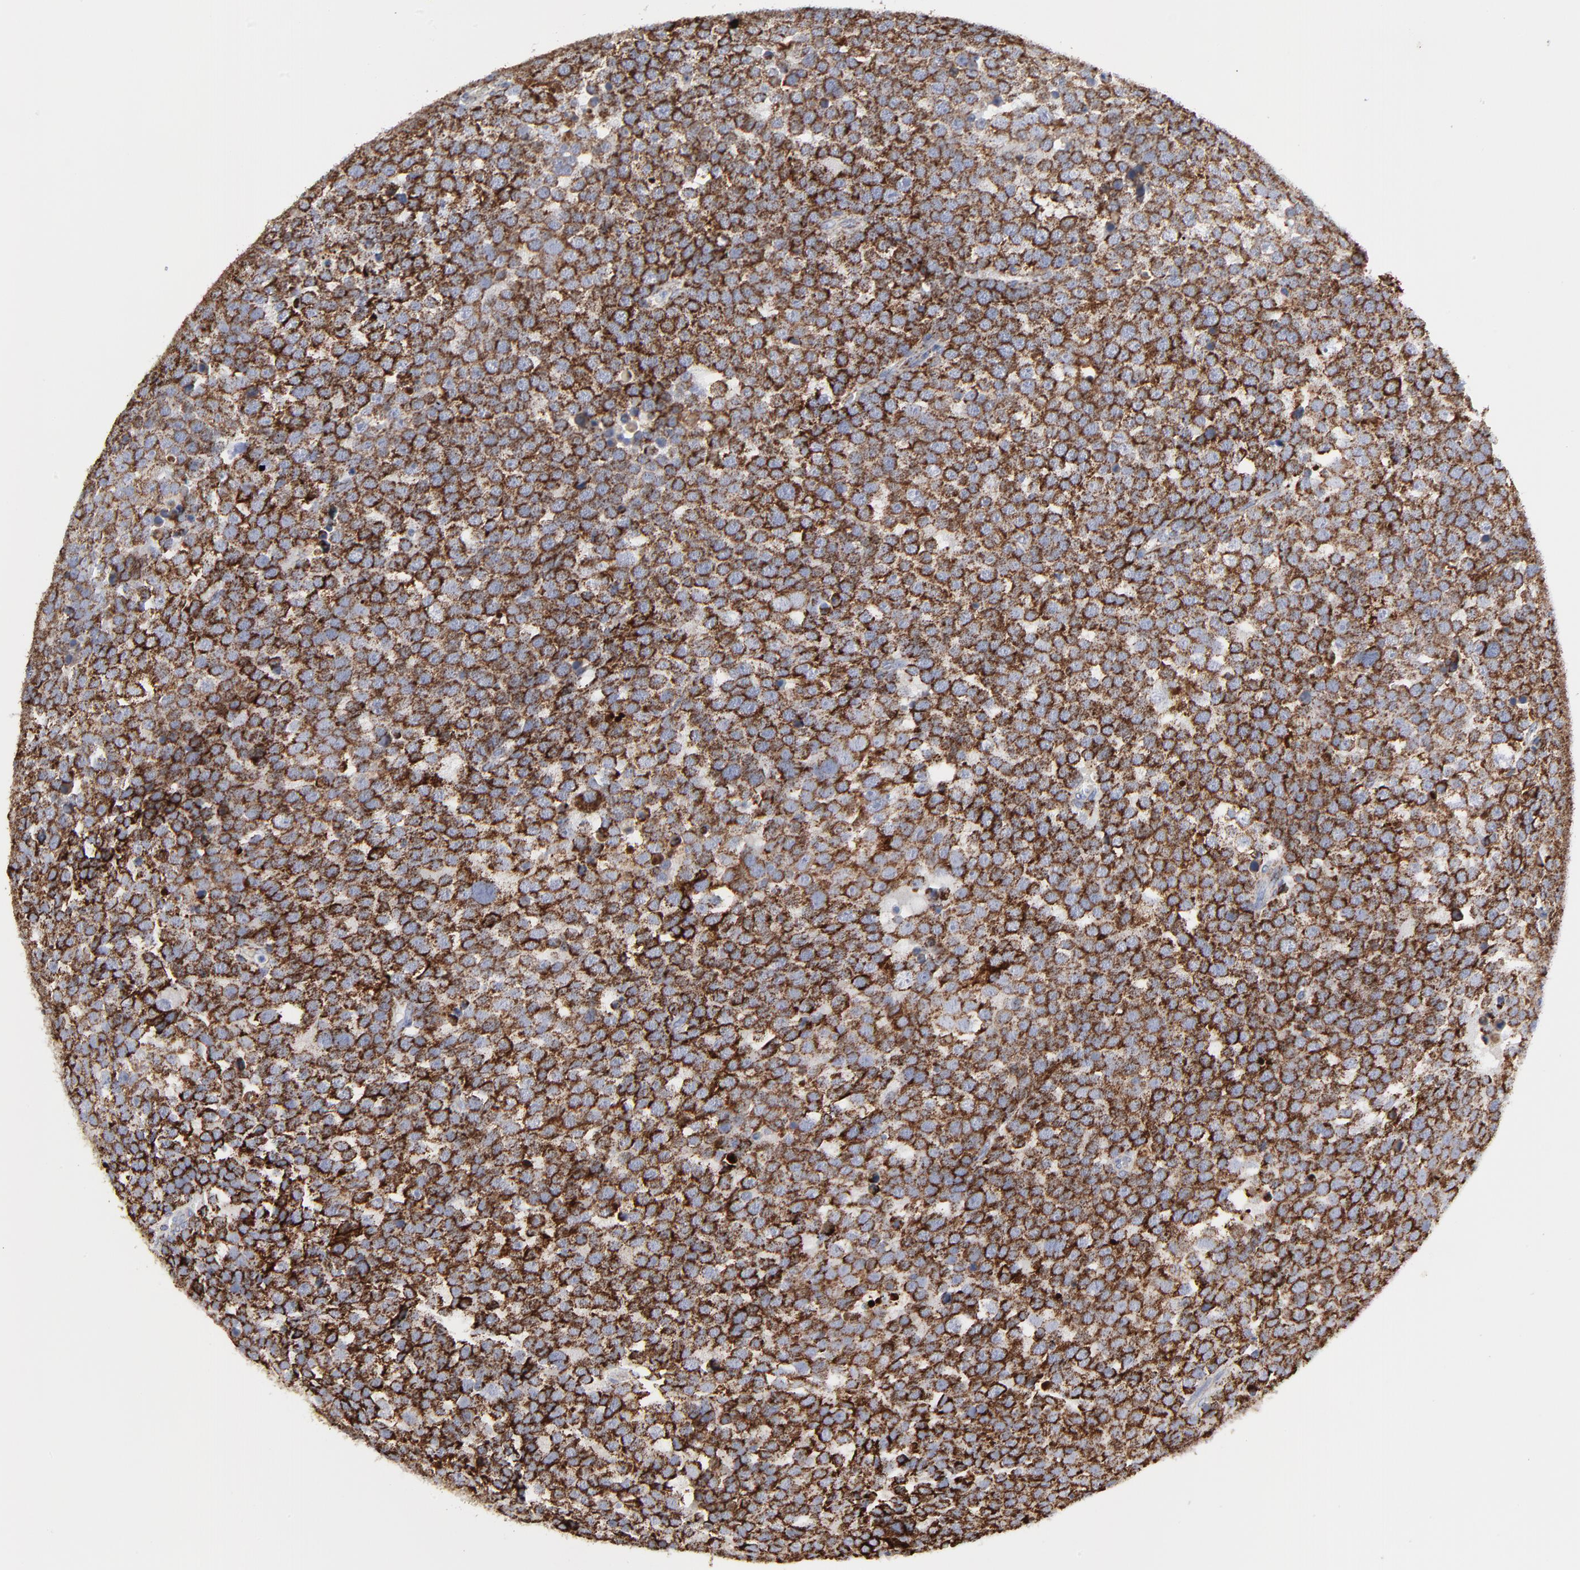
{"staining": {"intensity": "strong", "quantity": ">75%", "location": "cytoplasmic/membranous"}, "tissue": "testis cancer", "cell_type": "Tumor cells", "image_type": "cancer", "snomed": [{"axis": "morphology", "description": "Seminoma, NOS"}, {"axis": "topography", "description": "Testis"}], "caption": "The micrograph reveals immunohistochemical staining of seminoma (testis). There is strong cytoplasmic/membranous expression is seen in about >75% of tumor cells.", "gene": "TXNRD2", "patient": {"sex": "male", "age": 71}}